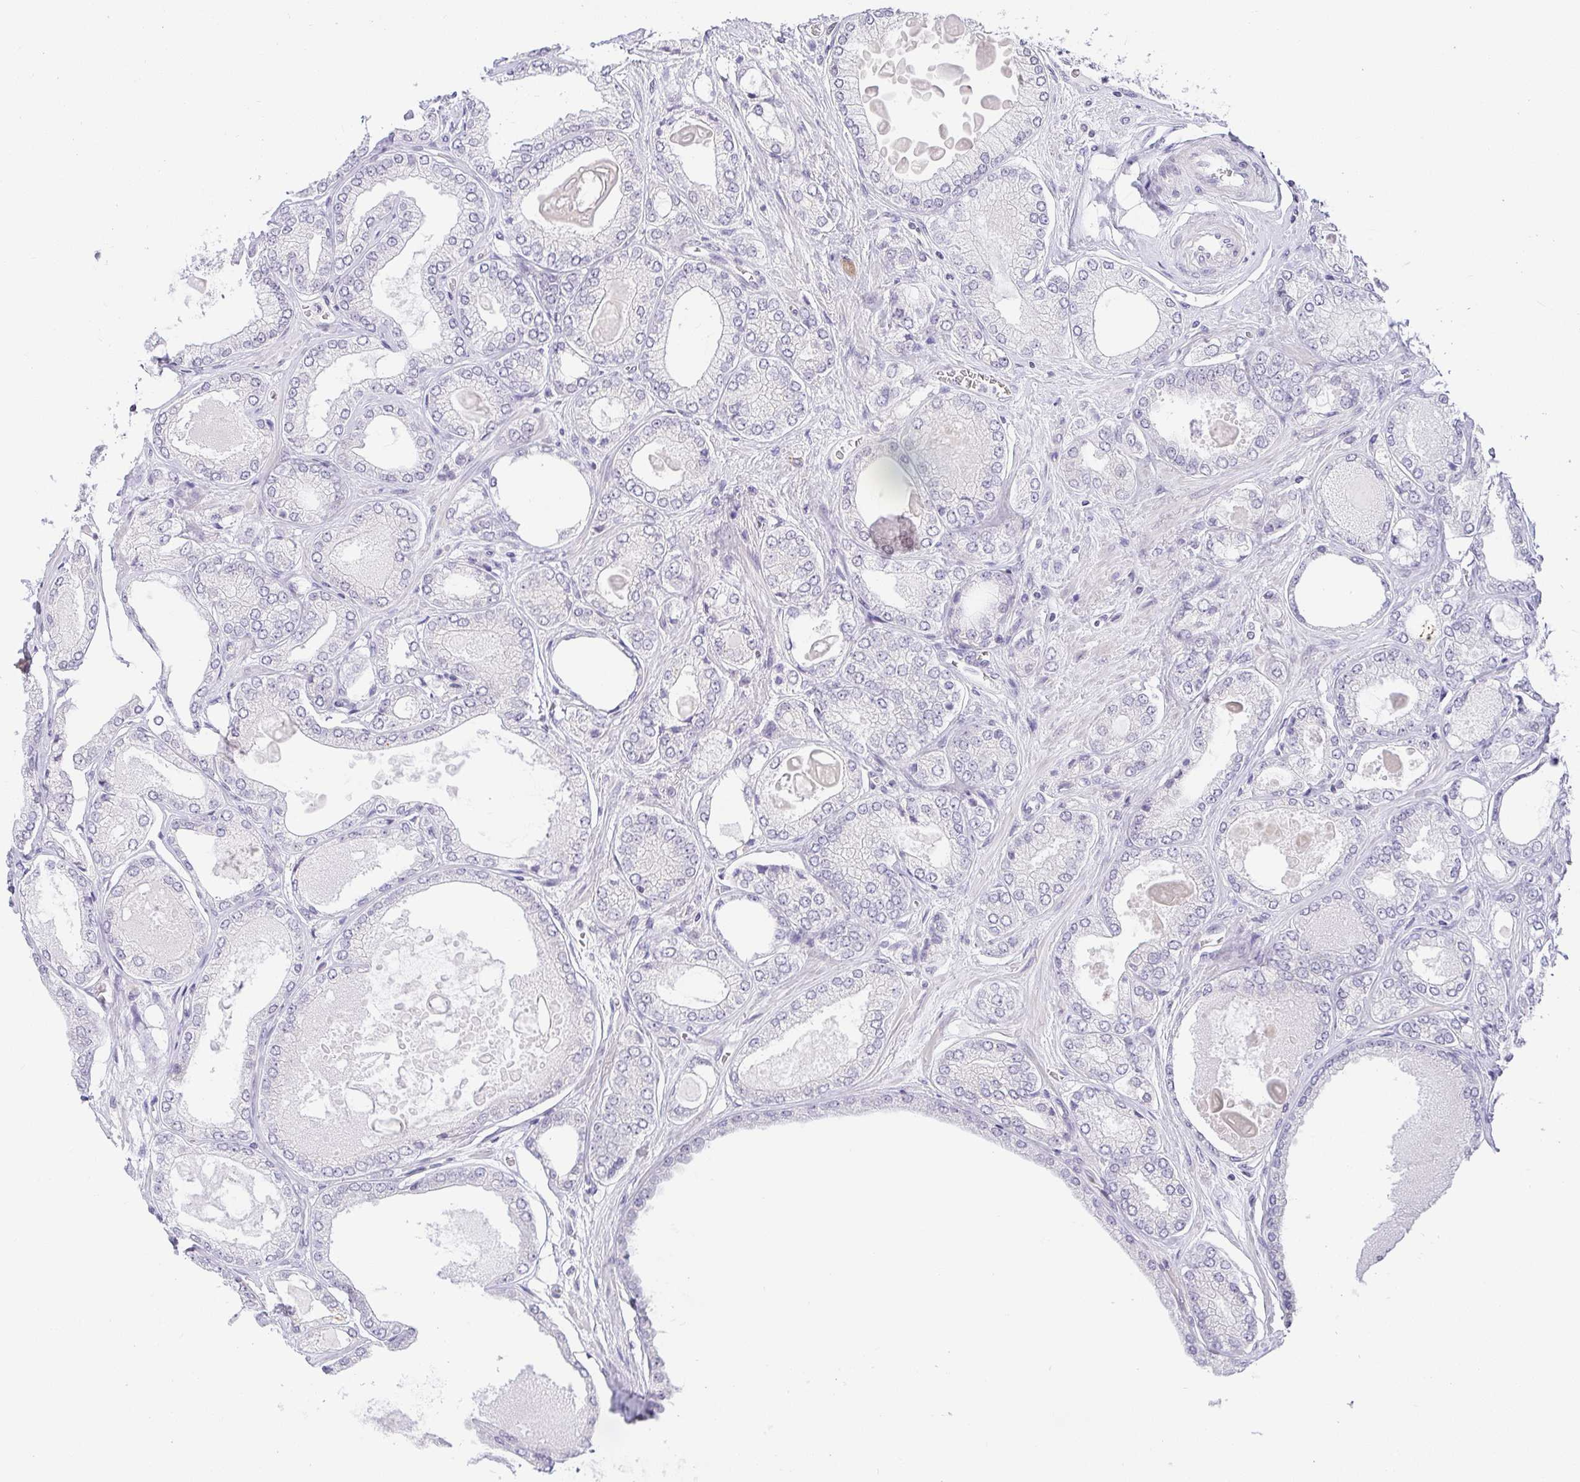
{"staining": {"intensity": "negative", "quantity": "none", "location": "none"}, "tissue": "prostate cancer", "cell_type": "Tumor cells", "image_type": "cancer", "snomed": [{"axis": "morphology", "description": "Adenocarcinoma, High grade"}, {"axis": "topography", "description": "Prostate"}], "caption": "There is no significant staining in tumor cells of high-grade adenocarcinoma (prostate). (DAB (3,3'-diaminobenzidine) immunohistochemistry with hematoxylin counter stain).", "gene": "CACNA1S", "patient": {"sex": "male", "age": 68}}